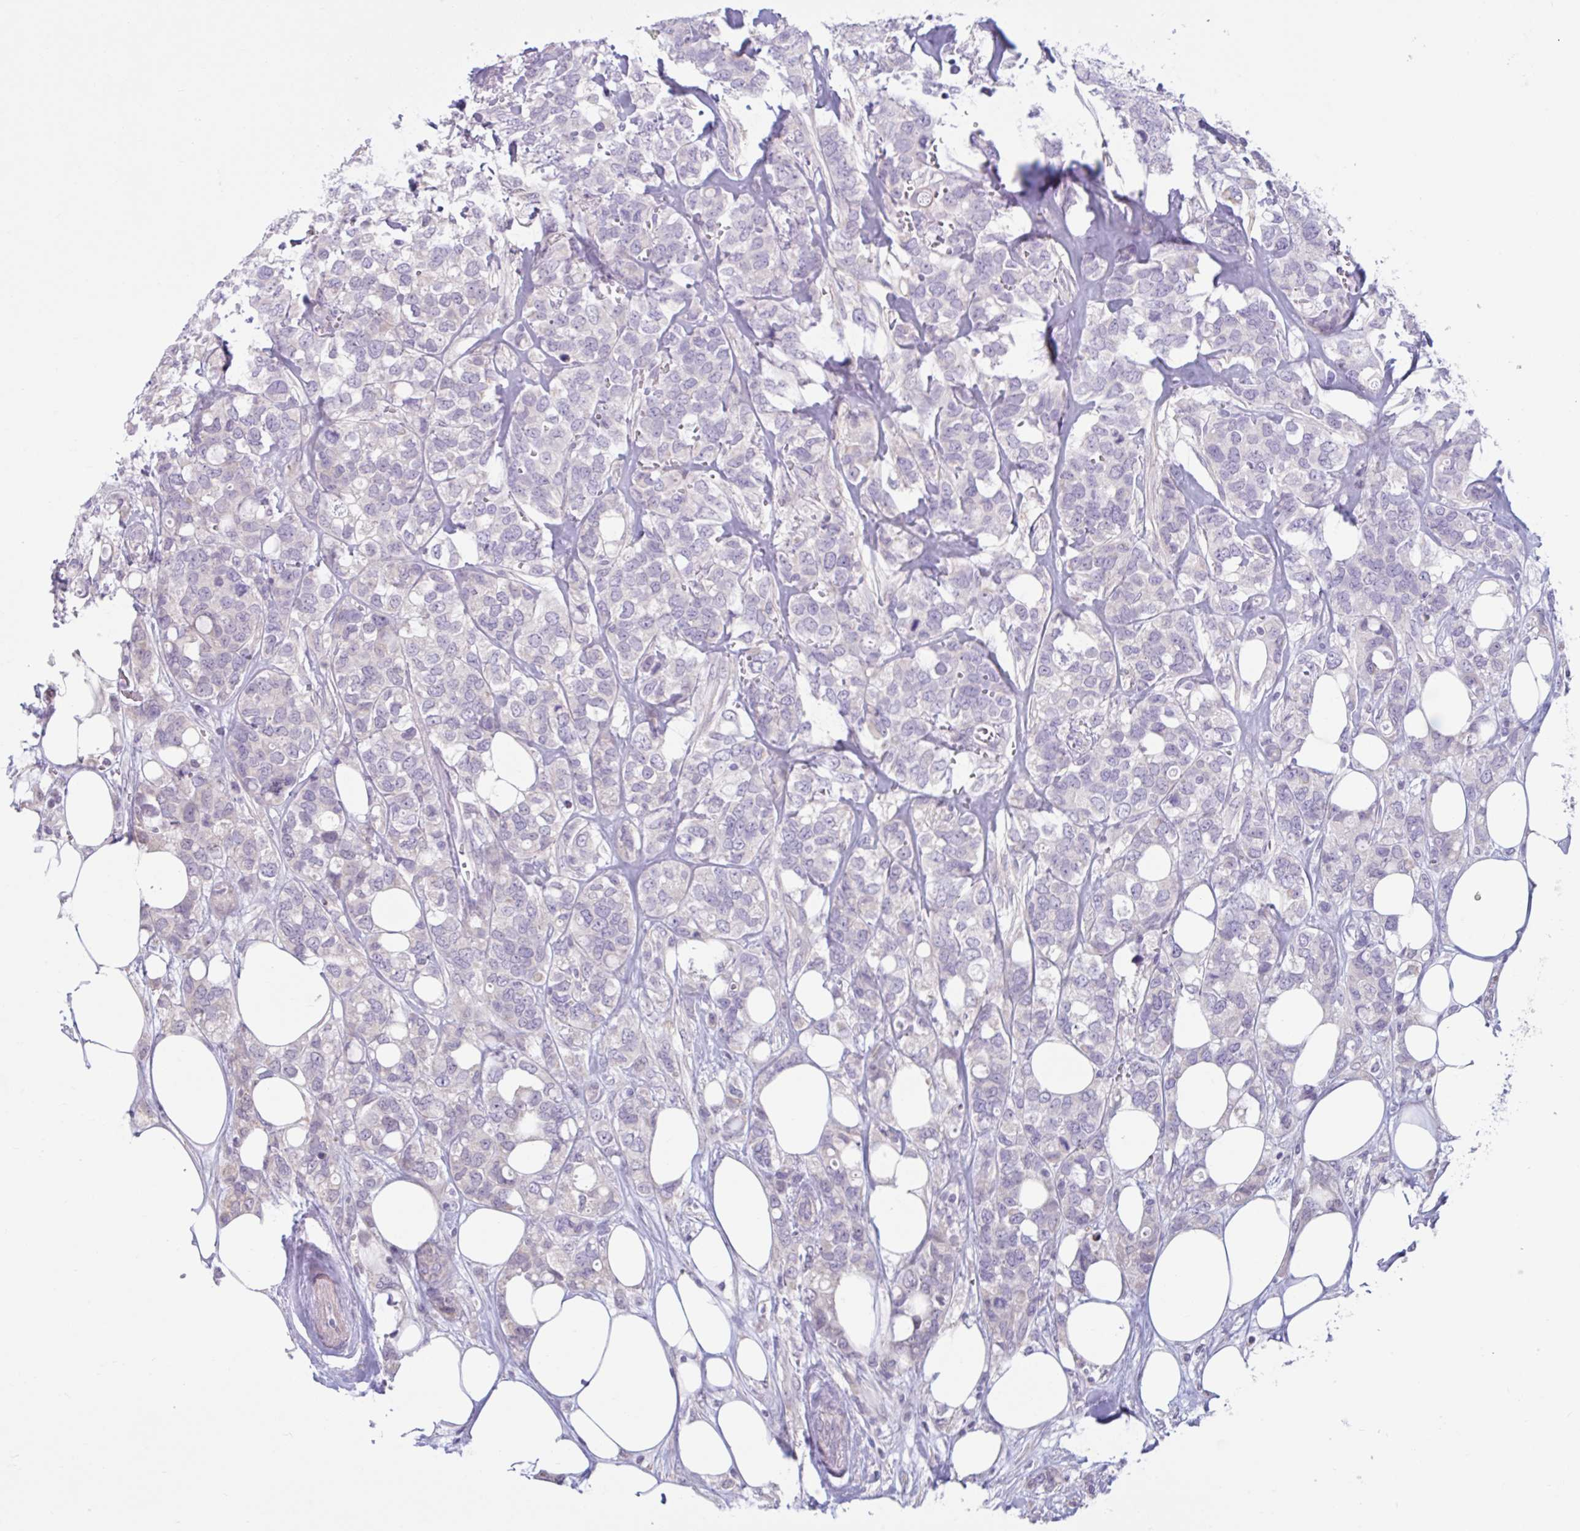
{"staining": {"intensity": "negative", "quantity": "none", "location": "none"}, "tissue": "breast cancer", "cell_type": "Tumor cells", "image_type": "cancer", "snomed": [{"axis": "morphology", "description": "Lobular carcinoma"}, {"axis": "topography", "description": "Breast"}], "caption": "Human breast cancer stained for a protein using immunohistochemistry displays no positivity in tumor cells.", "gene": "CDH19", "patient": {"sex": "female", "age": 91}}